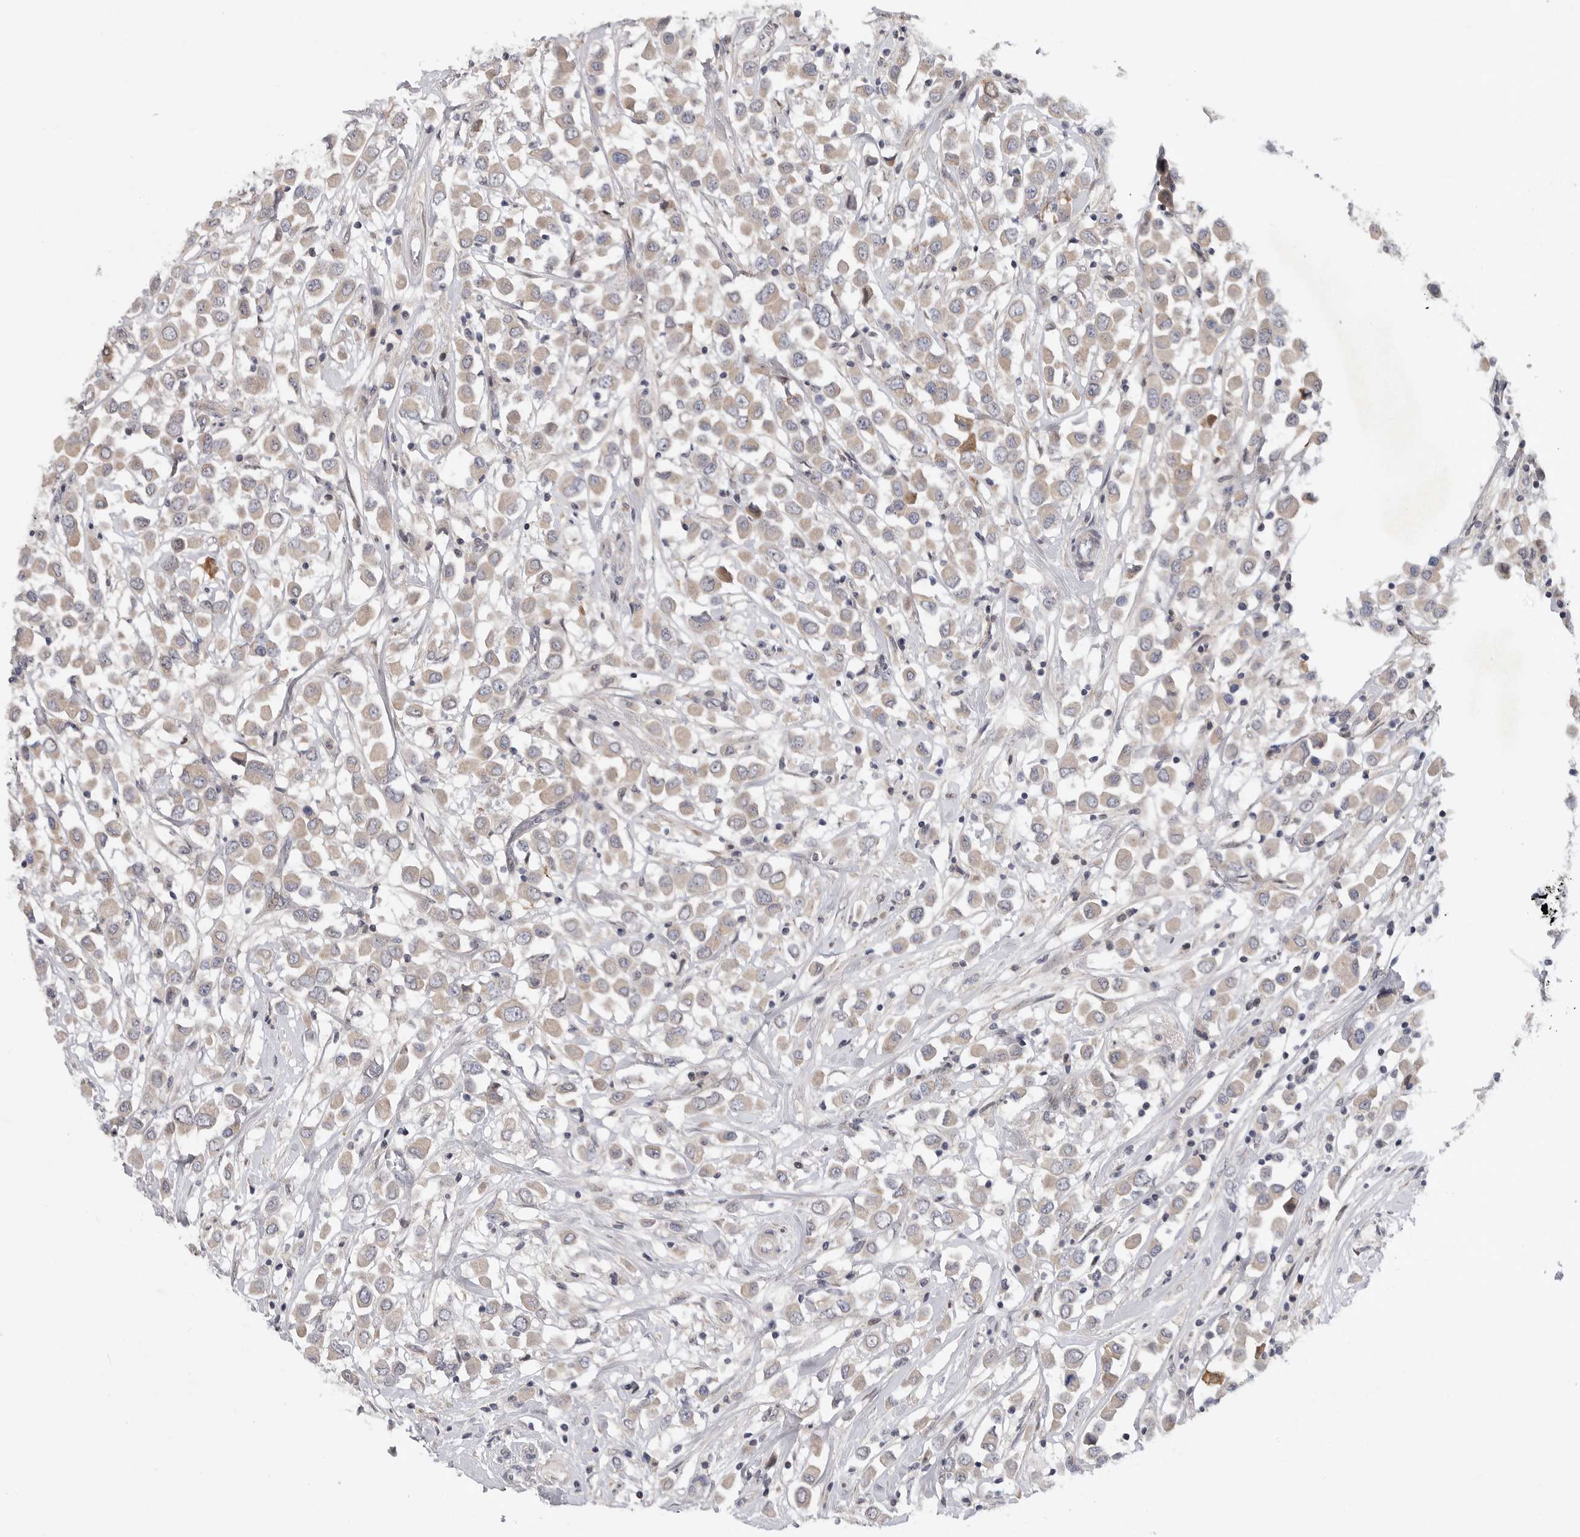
{"staining": {"intensity": "weak", "quantity": "25%-75%", "location": "cytoplasmic/membranous"}, "tissue": "breast cancer", "cell_type": "Tumor cells", "image_type": "cancer", "snomed": [{"axis": "morphology", "description": "Duct carcinoma"}, {"axis": "topography", "description": "Breast"}], "caption": "Immunohistochemical staining of human breast cancer shows low levels of weak cytoplasmic/membranous protein expression in approximately 25%-75% of tumor cells. The protein is stained brown, and the nuclei are stained in blue (DAB (3,3'-diaminobenzidine) IHC with brightfield microscopy, high magnification).", "gene": "FBXO43", "patient": {"sex": "female", "age": 61}}